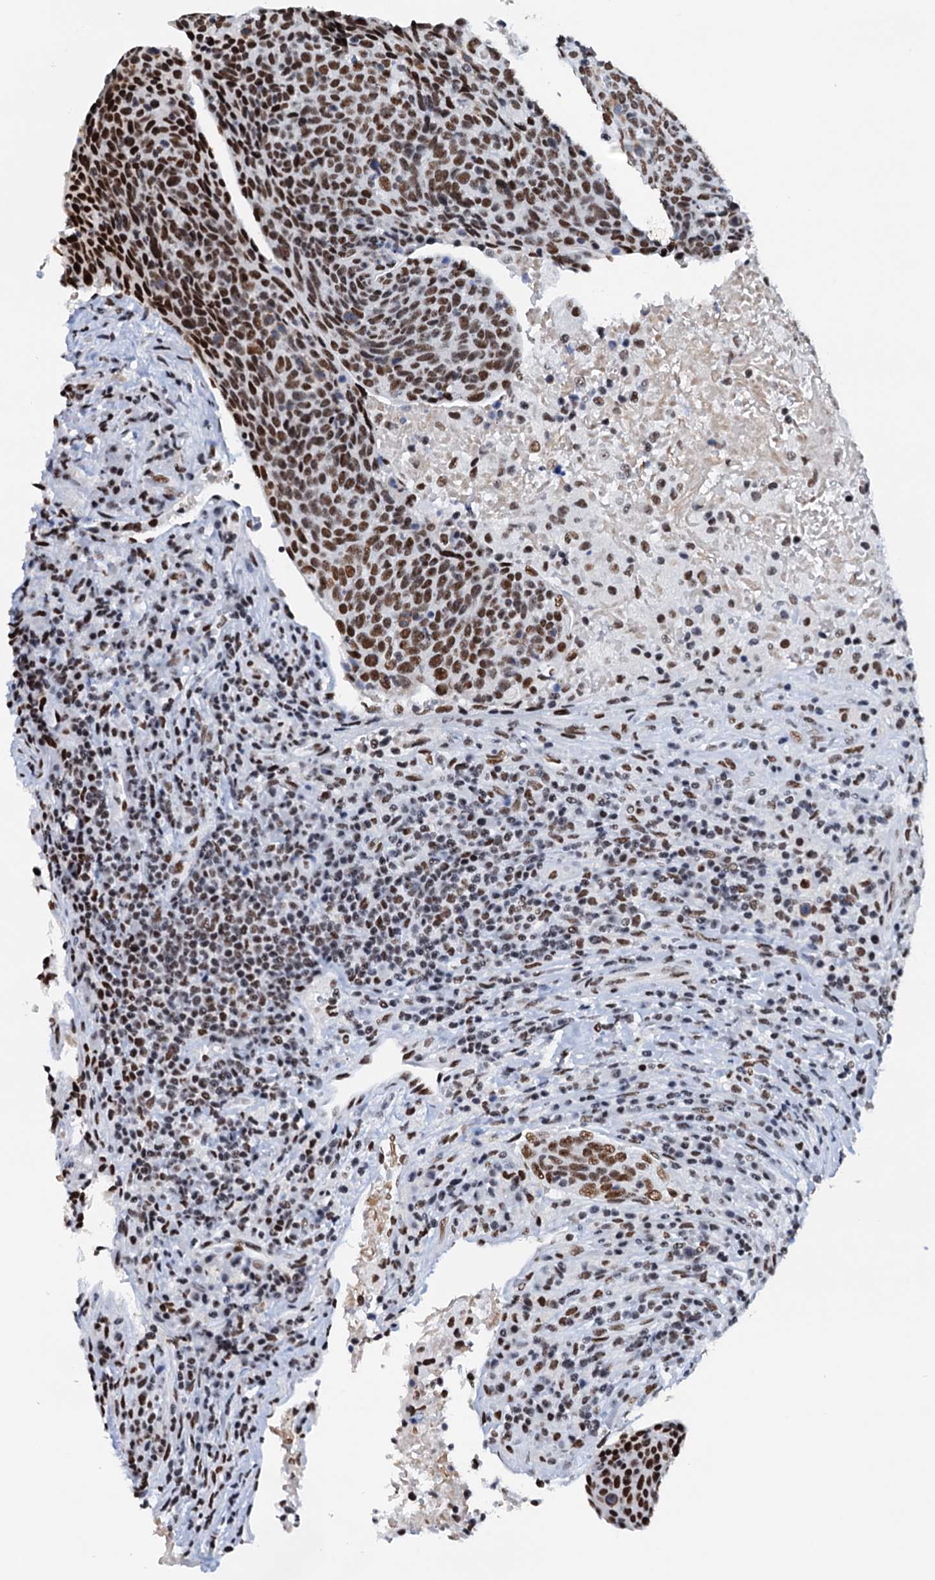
{"staining": {"intensity": "moderate", "quantity": ">75%", "location": "nuclear"}, "tissue": "head and neck cancer", "cell_type": "Tumor cells", "image_type": "cancer", "snomed": [{"axis": "morphology", "description": "Squamous cell carcinoma, NOS"}, {"axis": "morphology", "description": "Squamous cell carcinoma, metastatic, NOS"}, {"axis": "topography", "description": "Lymph node"}, {"axis": "topography", "description": "Head-Neck"}], "caption": "Brown immunohistochemical staining in human metastatic squamous cell carcinoma (head and neck) reveals moderate nuclear positivity in approximately >75% of tumor cells.", "gene": "SLTM", "patient": {"sex": "male", "age": 62}}